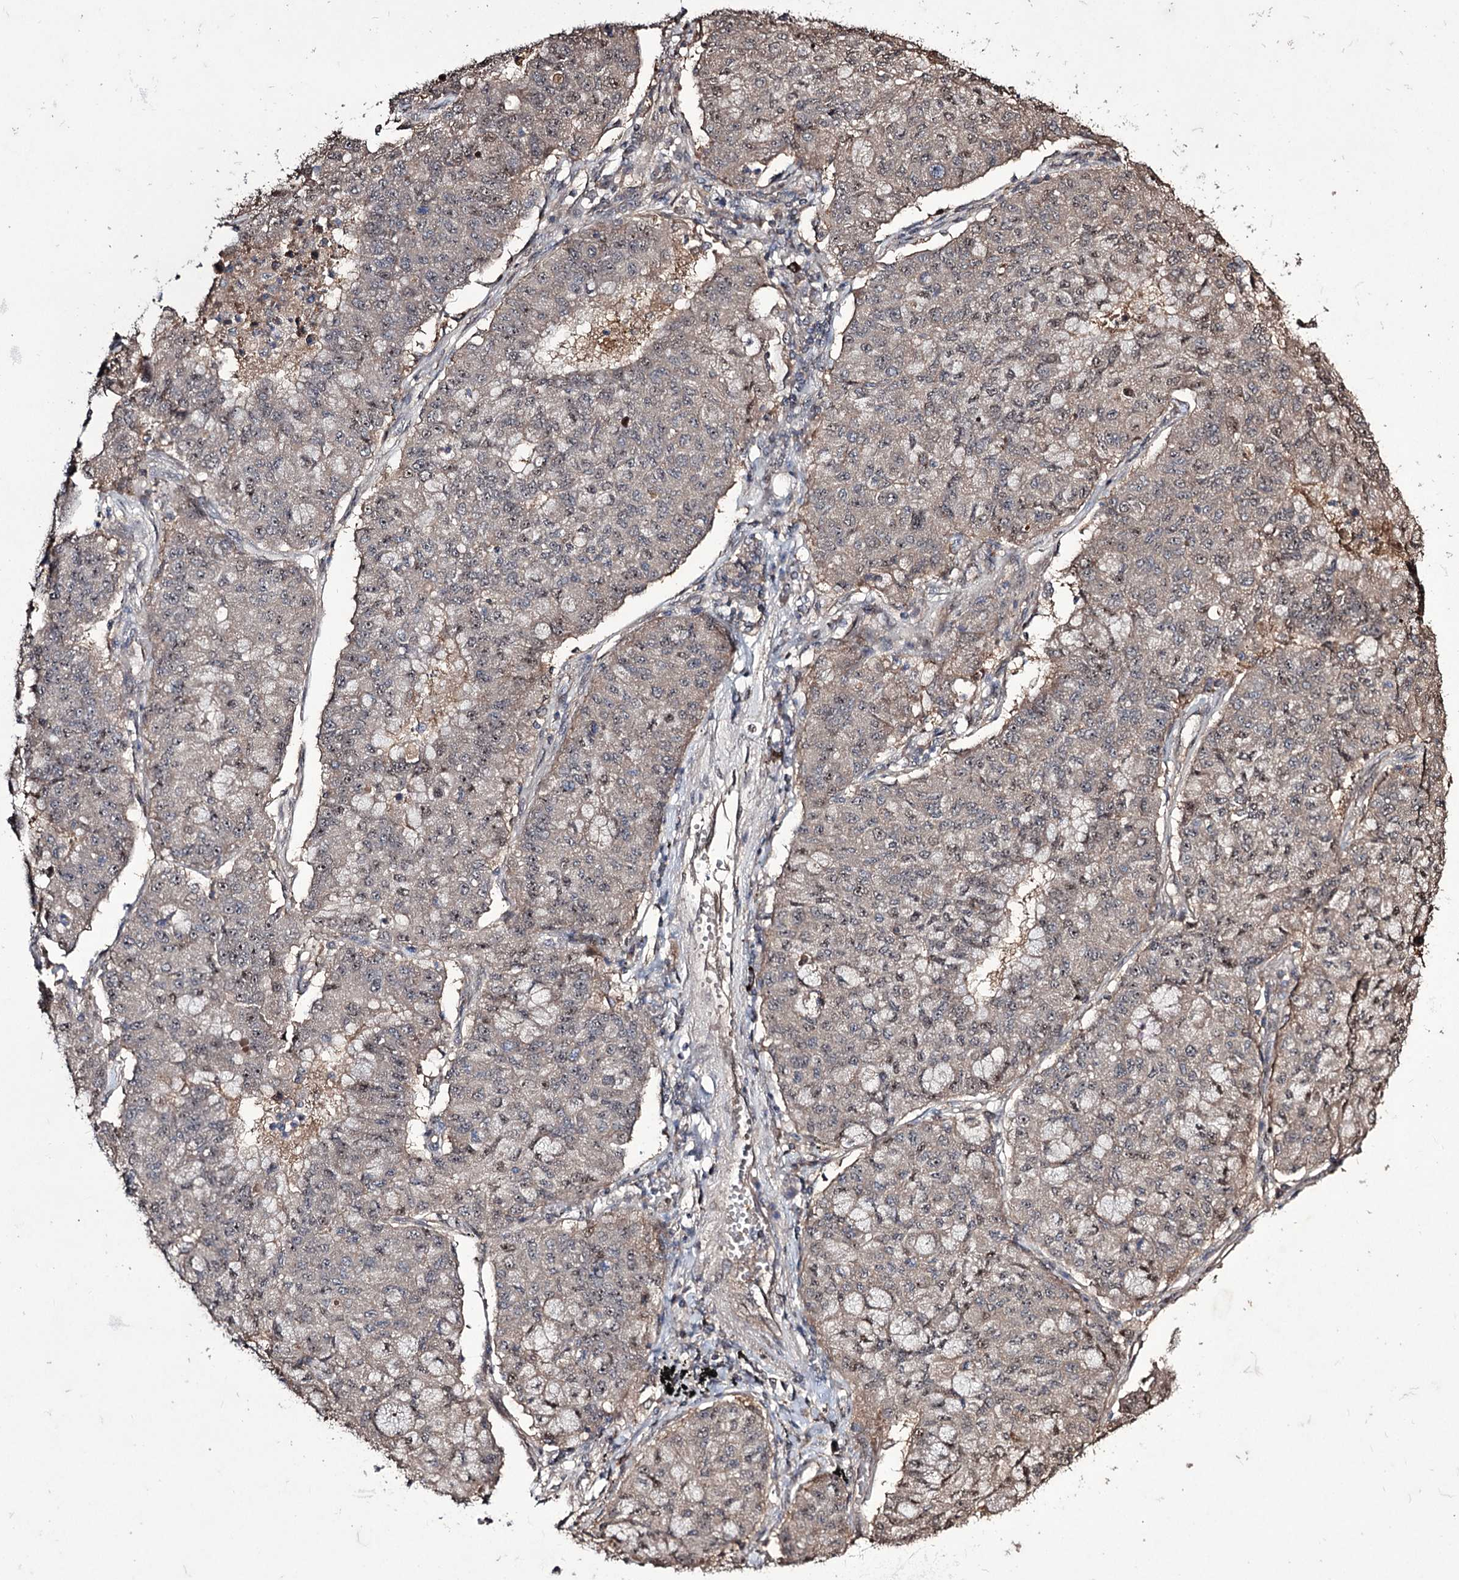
{"staining": {"intensity": "weak", "quantity": "<25%", "location": "cytoplasmic/membranous"}, "tissue": "lung cancer", "cell_type": "Tumor cells", "image_type": "cancer", "snomed": [{"axis": "morphology", "description": "Squamous cell carcinoma, NOS"}, {"axis": "topography", "description": "Lung"}], "caption": "Tumor cells show no significant positivity in squamous cell carcinoma (lung). (DAB immunohistochemistry with hematoxylin counter stain).", "gene": "CPNE8", "patient": {"sex": "male", "age": 74}}